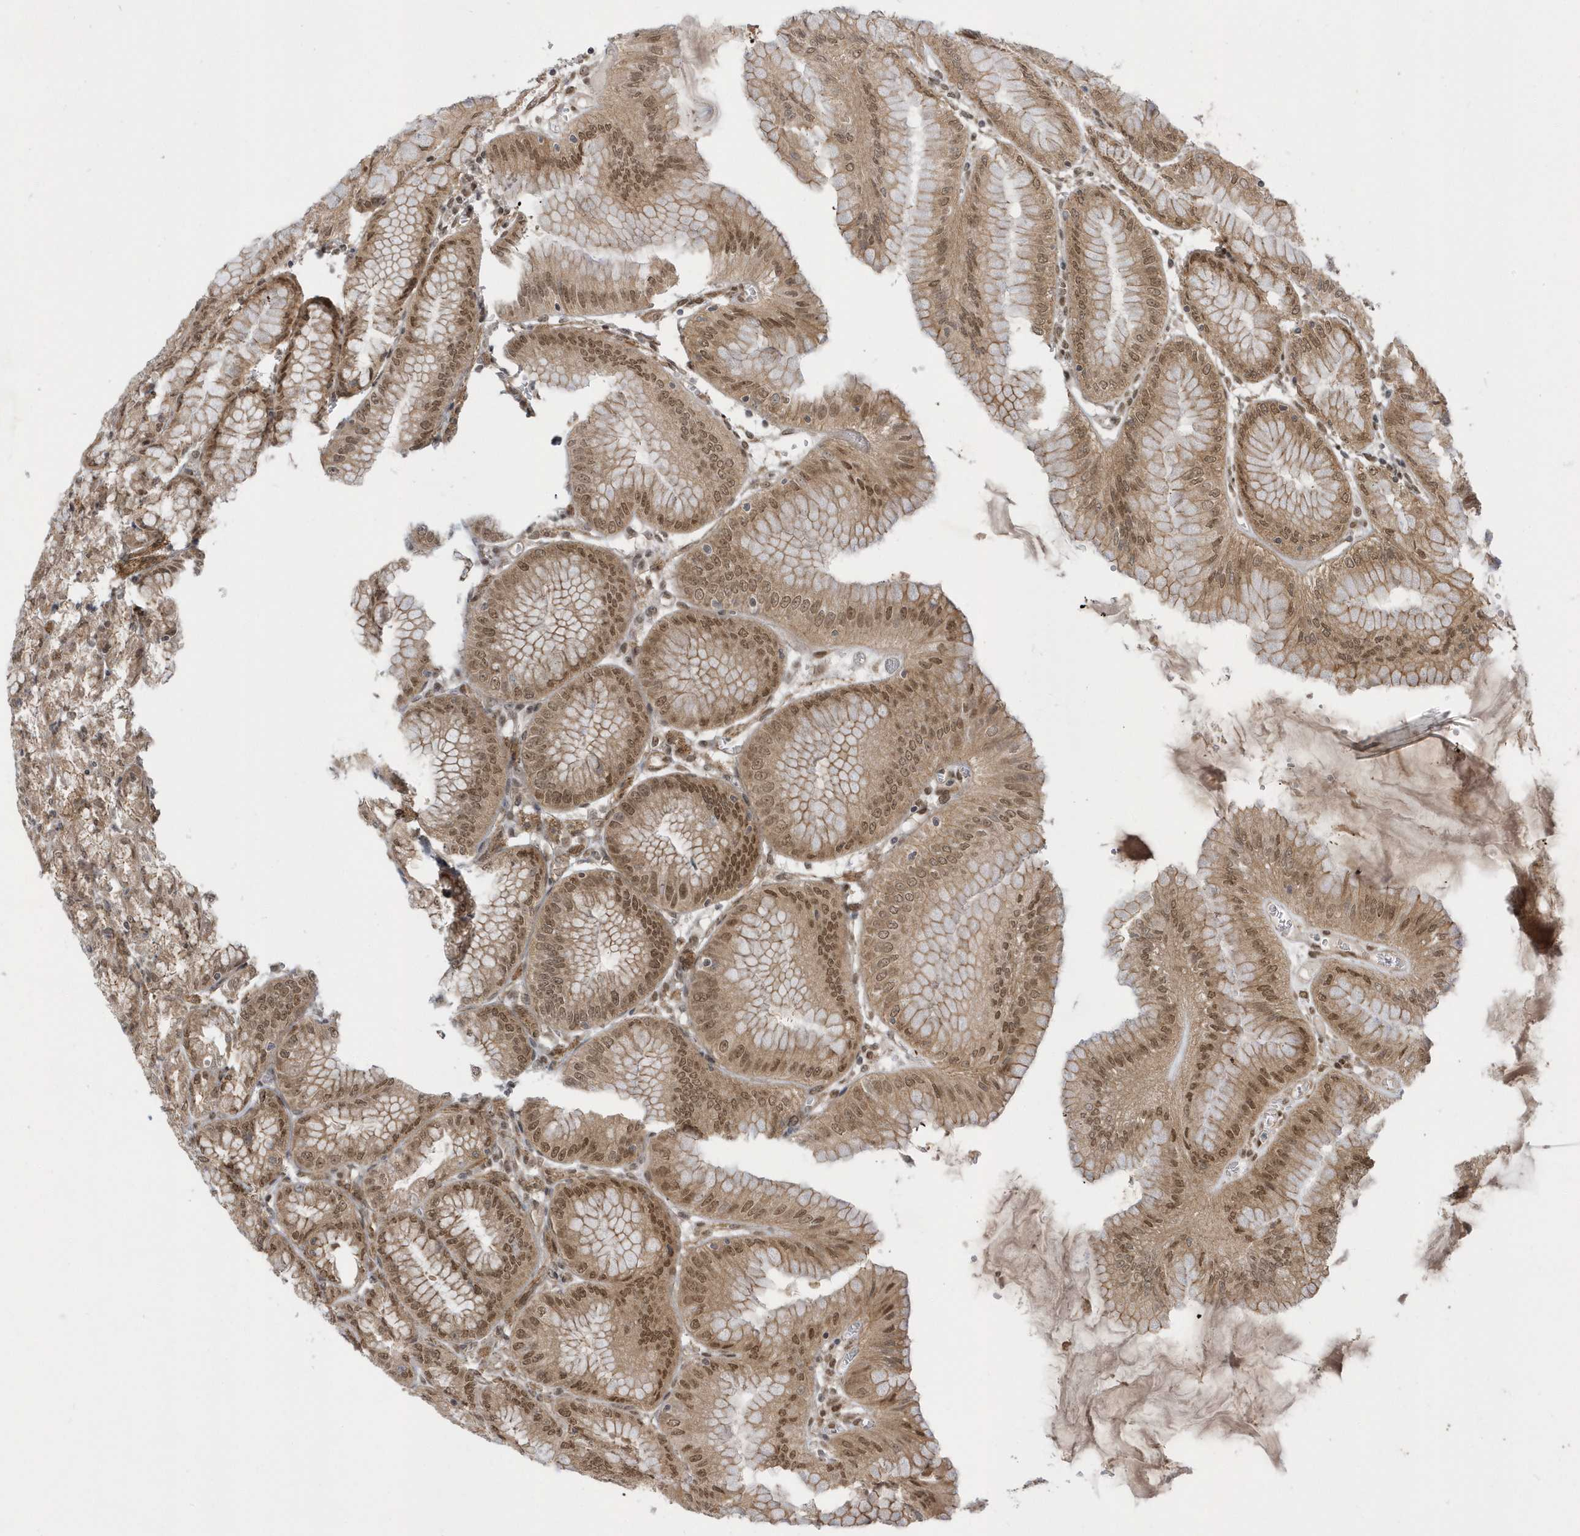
{"staining": {"intensity": "moderate", "quantity": ">75%", "location": "cytoplasmic/membranous,nuclear"}, "tissue": "stomach", "cell_type": "Glandular cells", "image_type": "normal", "snomed": [{"axis": "morphology", "description": "Normal tissue, NOS"}, {"axis": "topography", "description": "Stomach, lower"}], "caption": "This histopathology image exhibits IHC staining of normal human stomach, with medium moderate cytoplasmic/membranous,nuclear positivity in approximately >75% of glandular cells.", "gene": "USP53", "patient": {"sex": "male", "age": 71}}